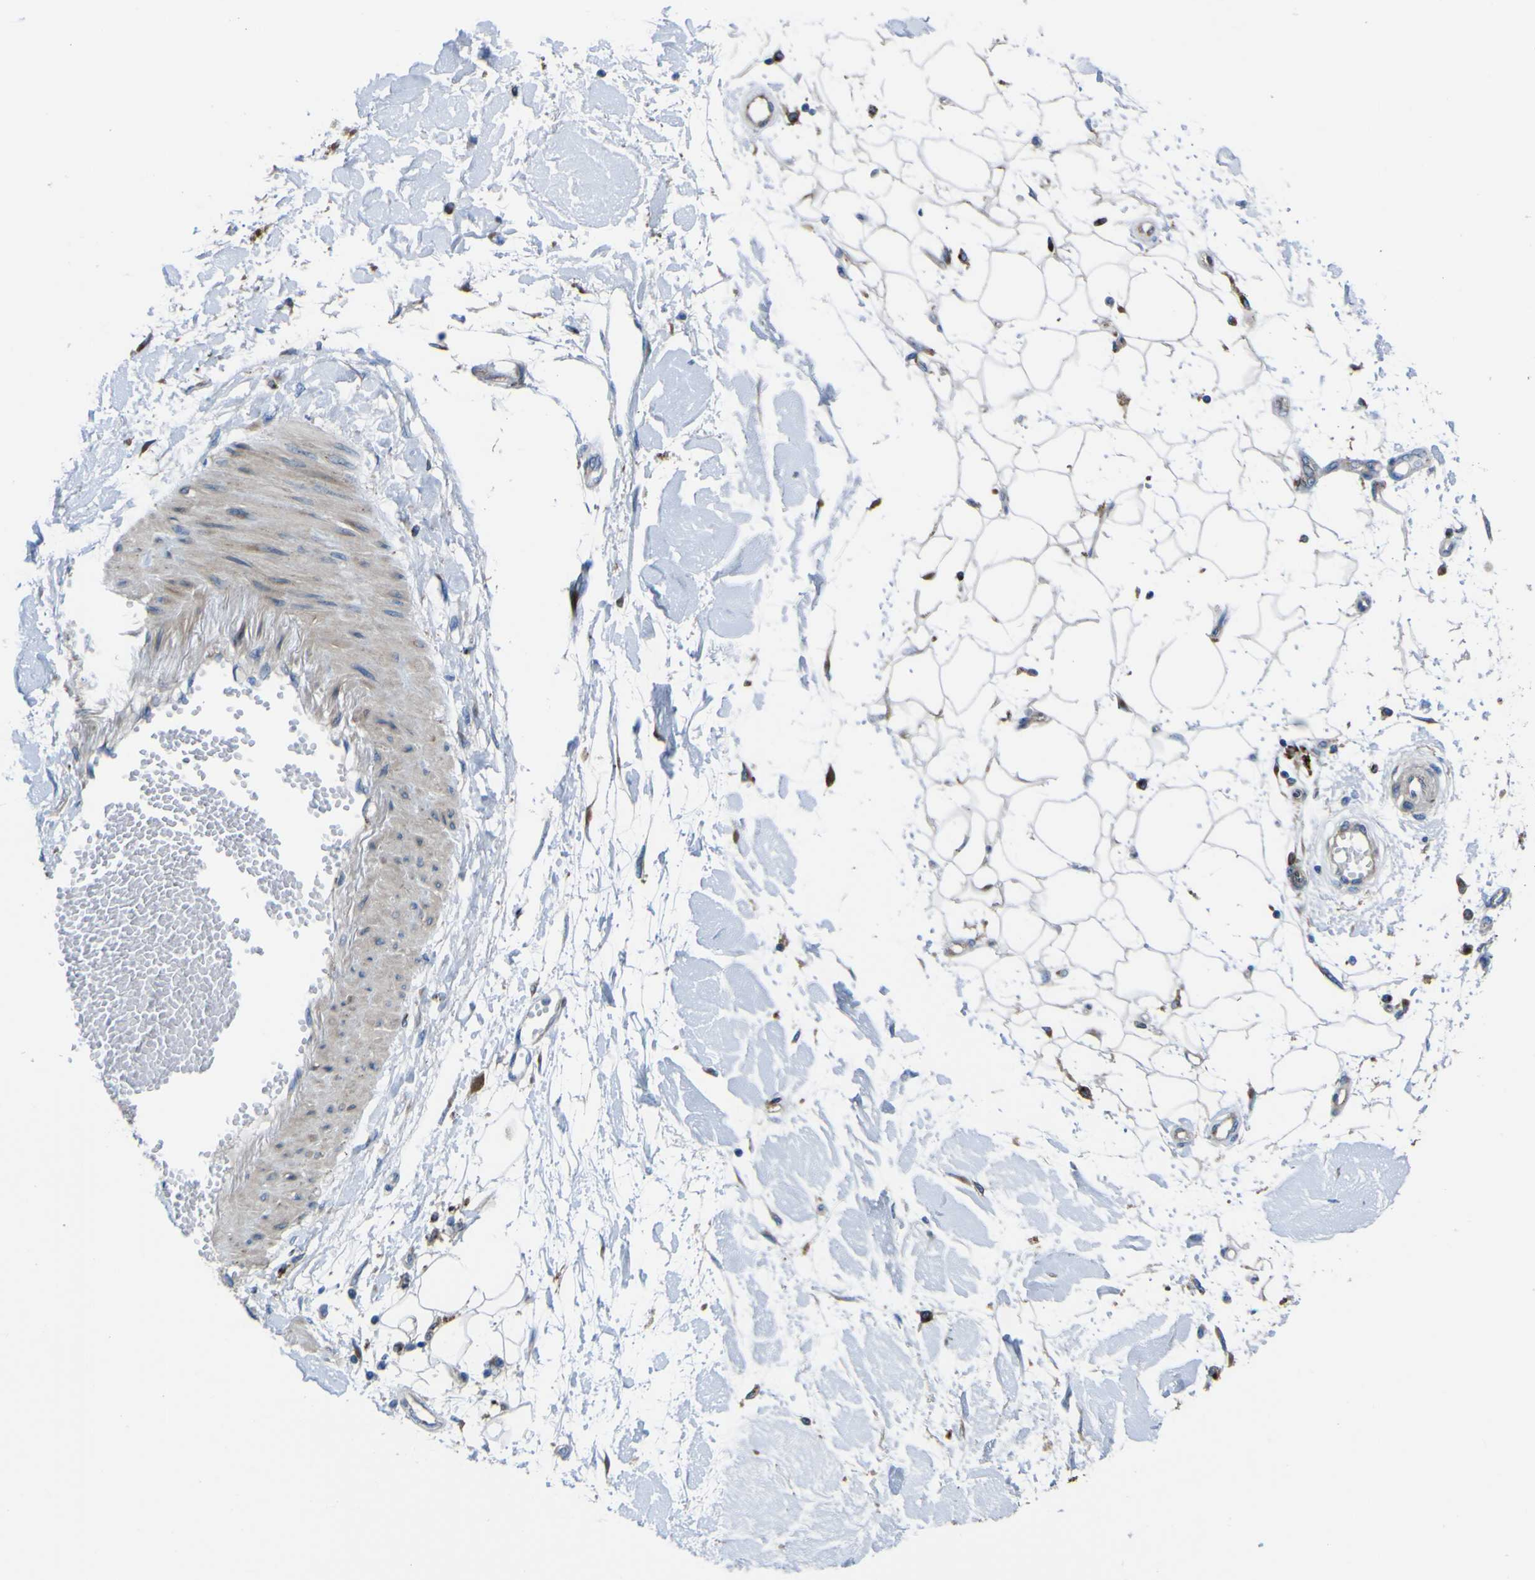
{"staining": {"intensity": "moderate", "quantity": "<25%", "location": "cytoplasmic/membranous"}, "tissue": "adipose tissue", "cell_type": "Adipocytes", "image_type": "normal", "snomed": [{"axis": "morphology", "description": "Squamous cell carcinoma, NOS"}, {"axis": "topography", "description": "Skin"}], "caption": "Immunohistochemistry histopathology image of normal adipose tissue stained for a protein (brown), which displays low levels of moderate cytoplasmic/membranous positivity in approximately <25% of adipocytes.", "gene": "CST3", "patient": {"sex": "male", "age": 83}}